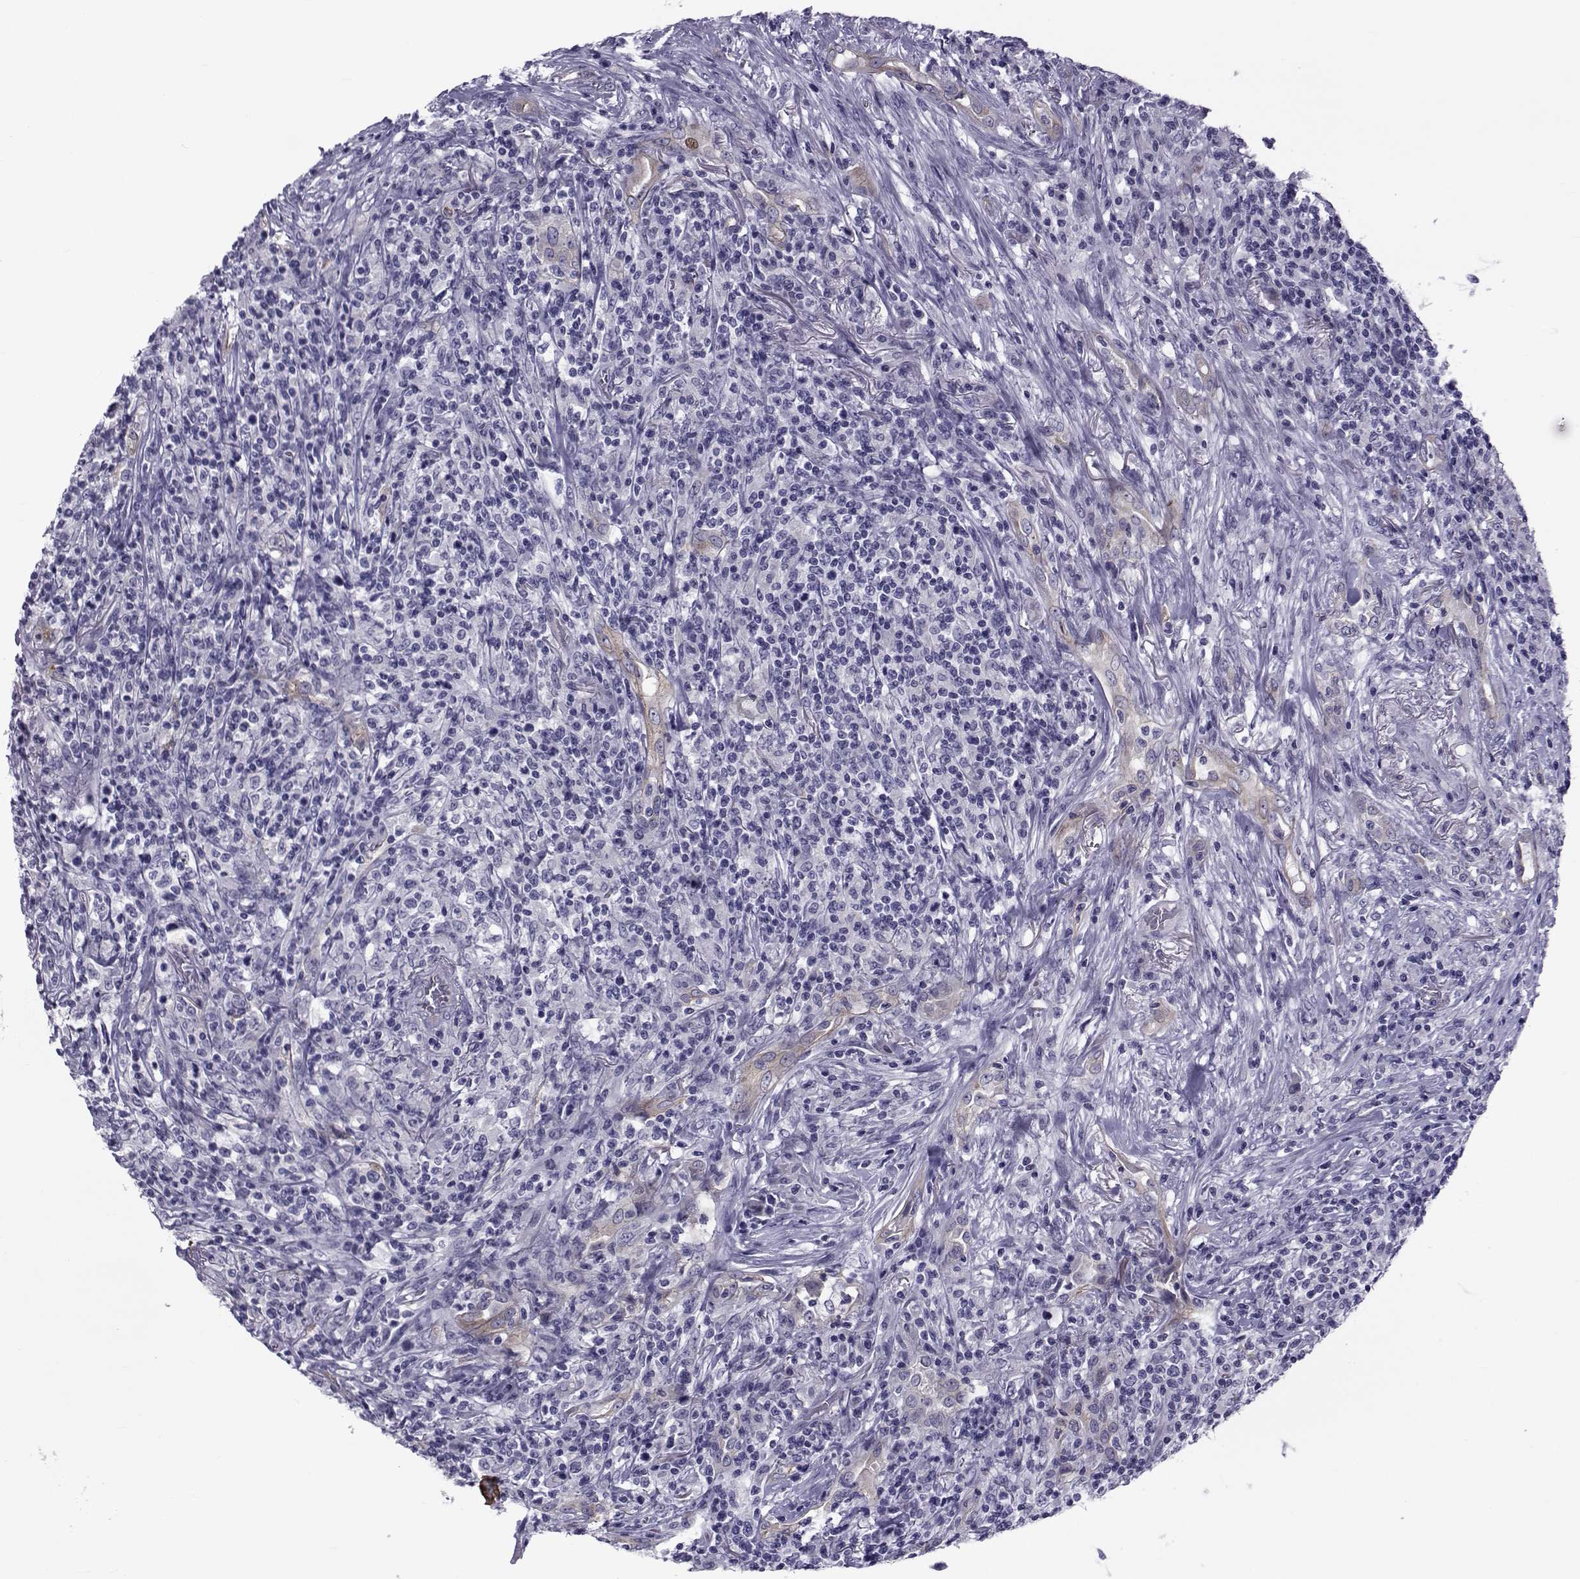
{"staining": {"intensity": "negative", "quantity": "none", "location": "none"}, "tissue": "lymphoma", "cell_type": "Tumor cells", "image_type": "cancer", "snomed": [{"axis": "morphology", "description": "Malignant lymphoma, non-Hodgkin's type, High grade"}, {"axis": "topography", "description": "Lung"}], "caption": "There is no significant positivity in tumor cells of high-grade malignant lymphoma, non-Hodgkin's type.", "gene": "COL22A1", "patient": {"sex": "male", "age": 79}}